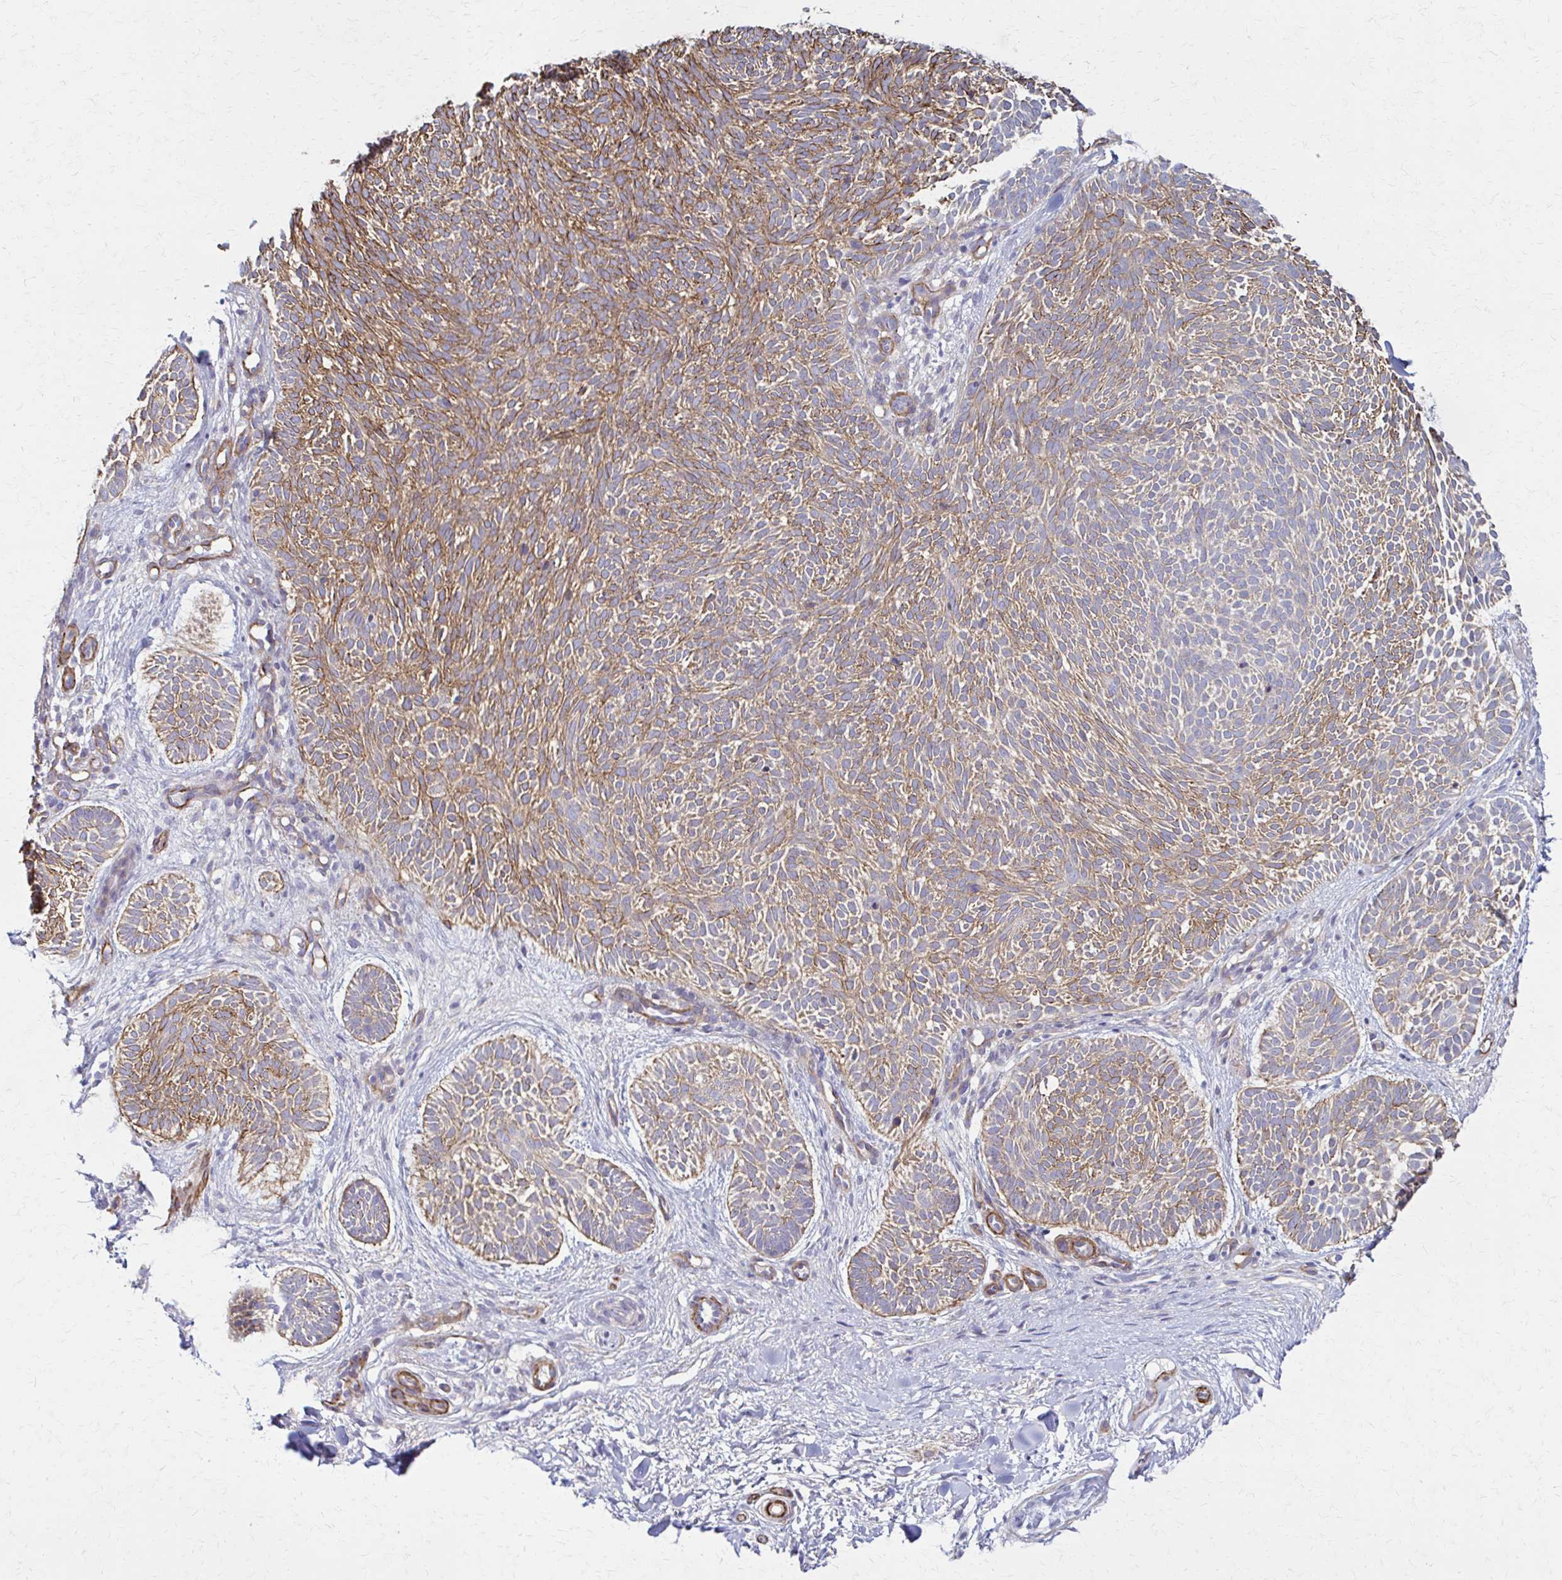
{"staining": {"intensity": "moderate", "quantity": "25%-75%", "location": "cytoplasmic/membranous"}, "tissue": "skin cancer", "cell_type": "Tumor cells", "image_type": "cancer", "snomed": [{"axis": "morphology", "description": "Basal cell carcinoma"}, {"axis": "topography", "description": "Skin"}], "caption": "Skin cancer stained with immunohistochemistry (IHC) shows moderate cytoplasmic/membranous positivity in about 25%-75% of tumor cells.", "gene": "TIMMDC1", "patient": {"sex": "male", "age": 89}}